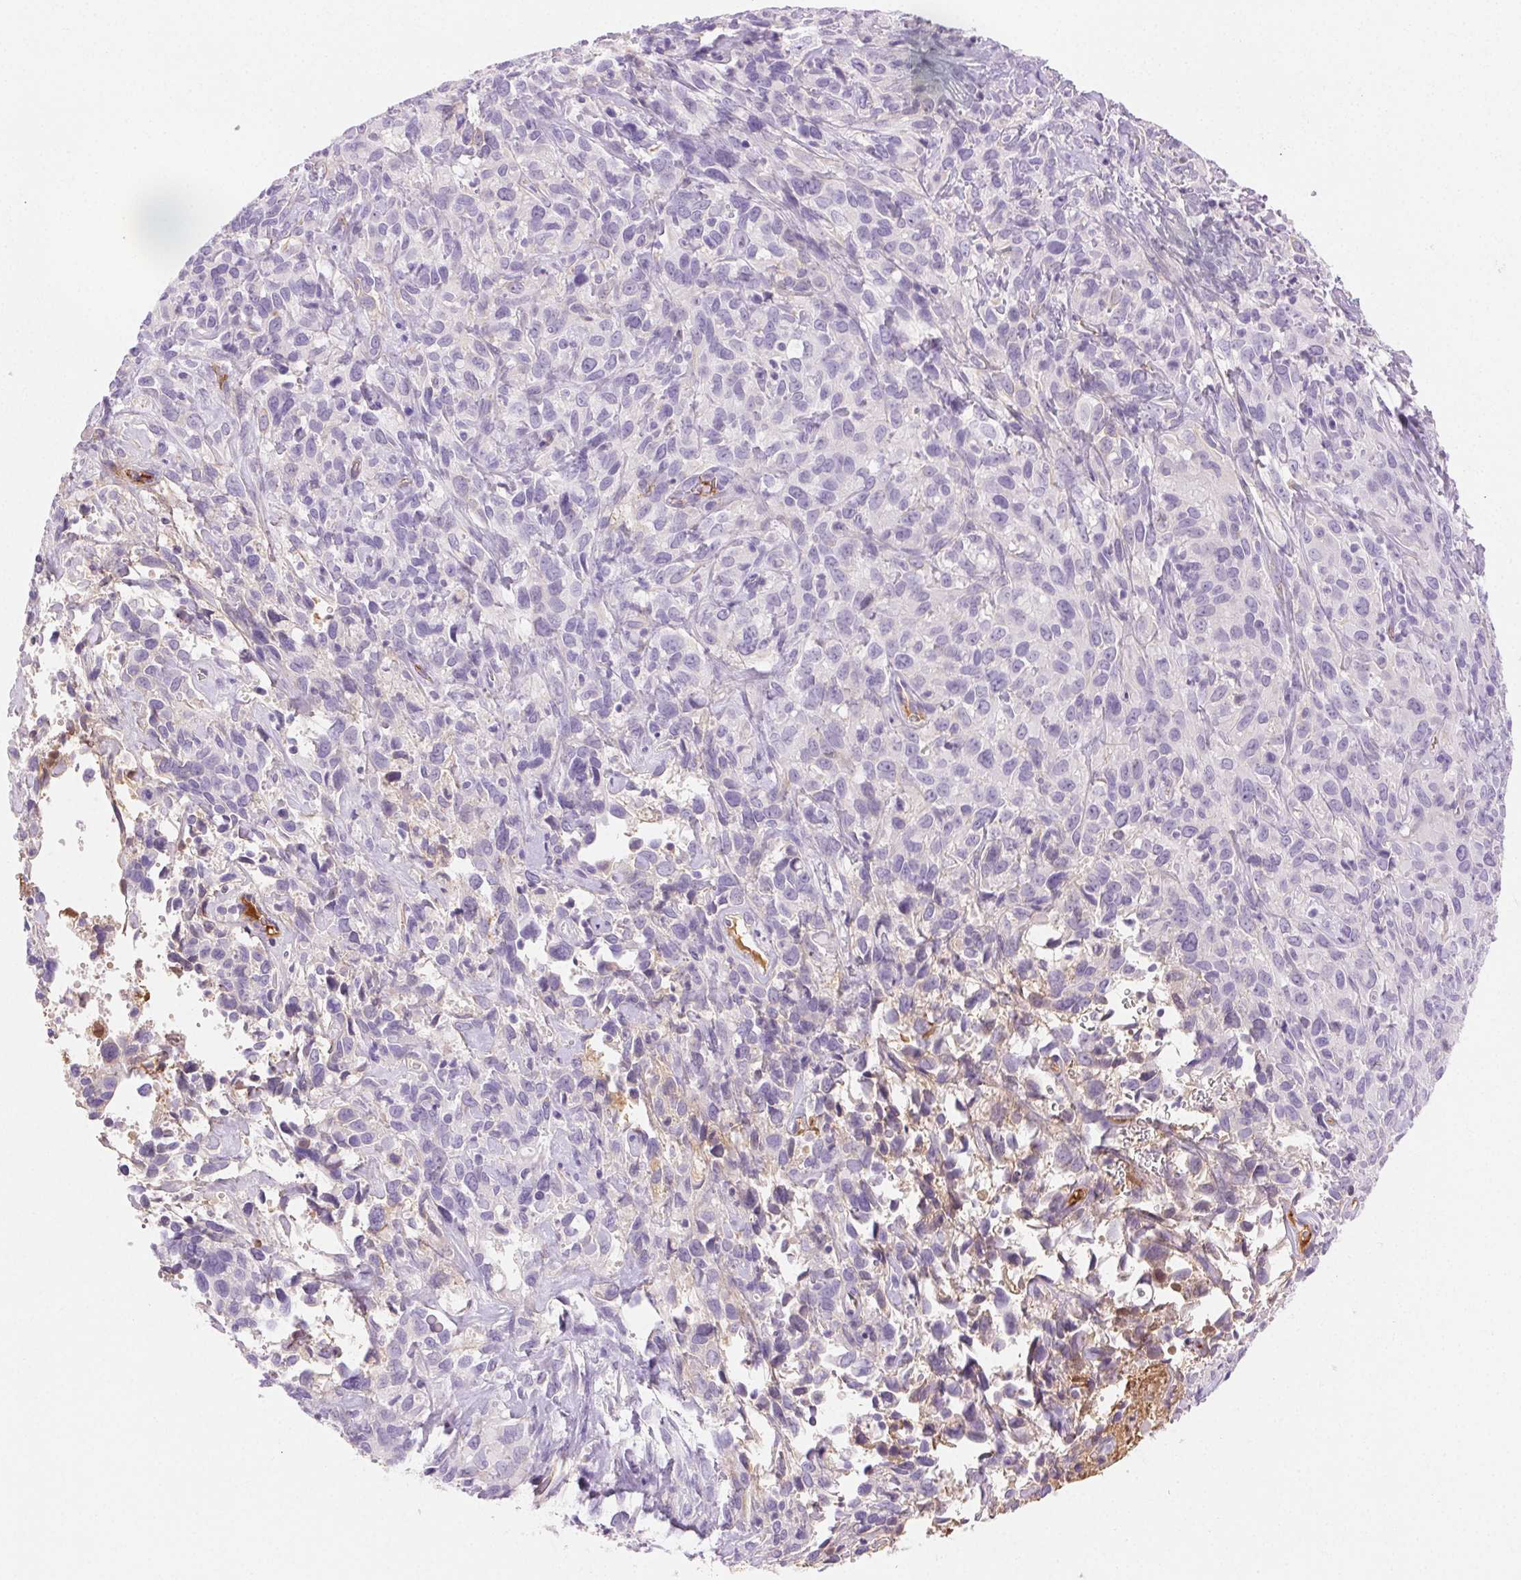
{"staining": {"intensity": "negative", "quantity": "none", "location": "none"}, "tissue": "cervical cancer", "cell_type": "Tumor cells", "image_type": "cancer", "snomed": [{"axis": "morphology", "description": "Normal tissue, NOS"}, {"axis": "morphology", "description": "Squamous cell carcinoma, NOS"}, {"axis": "topography", "description": "Cervix"}], "caption": "High magnification brightfield microscopy of squamous cell carcinoma (cervical) stained with DAB (3,3'-diaminobenzidine) (brown) and counterstained with hematoxylin (blue): tumor cells show no significant staining.", "gene": "FGA", "patient": {"sex": "female", "age": 51}}